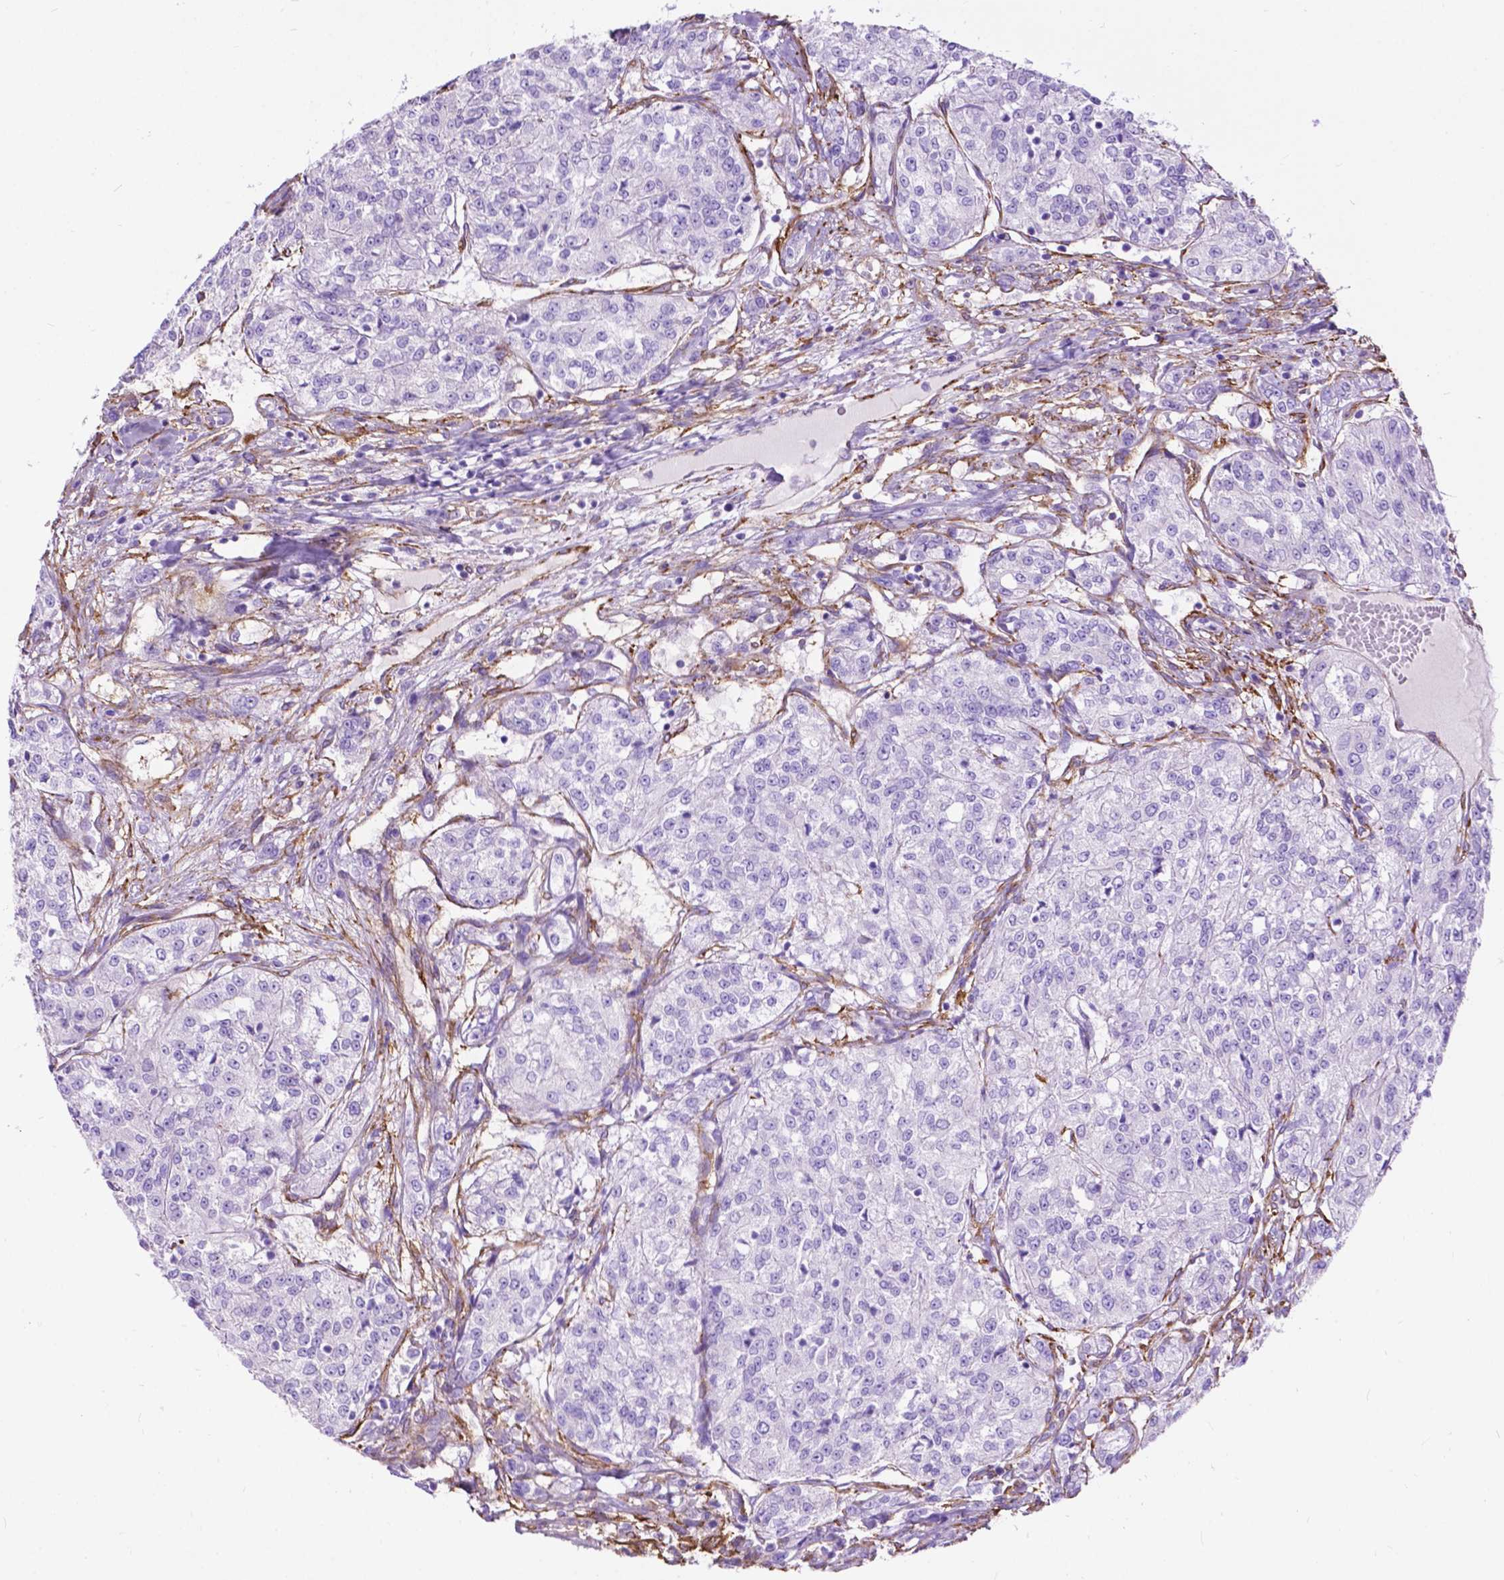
{"staining": {"intensity": "negative", "quantity": "none", "location": "none"}, "tissue": "renal cancer", "cell_type": "Tumor cells", "image_type": "cancer", "snomed": [{"axis": "morphology", "description": "Adenocarcinoma, NOS"}, {"axis": "topography", "description": "Kidney"}], "caption": "Human renal cancer stained for a protein using immunohistochemistry (IHC) displays no expression in tumor cells.", "gene": "PCDHA12", "patient": {"sex": "female", "age": 63}}